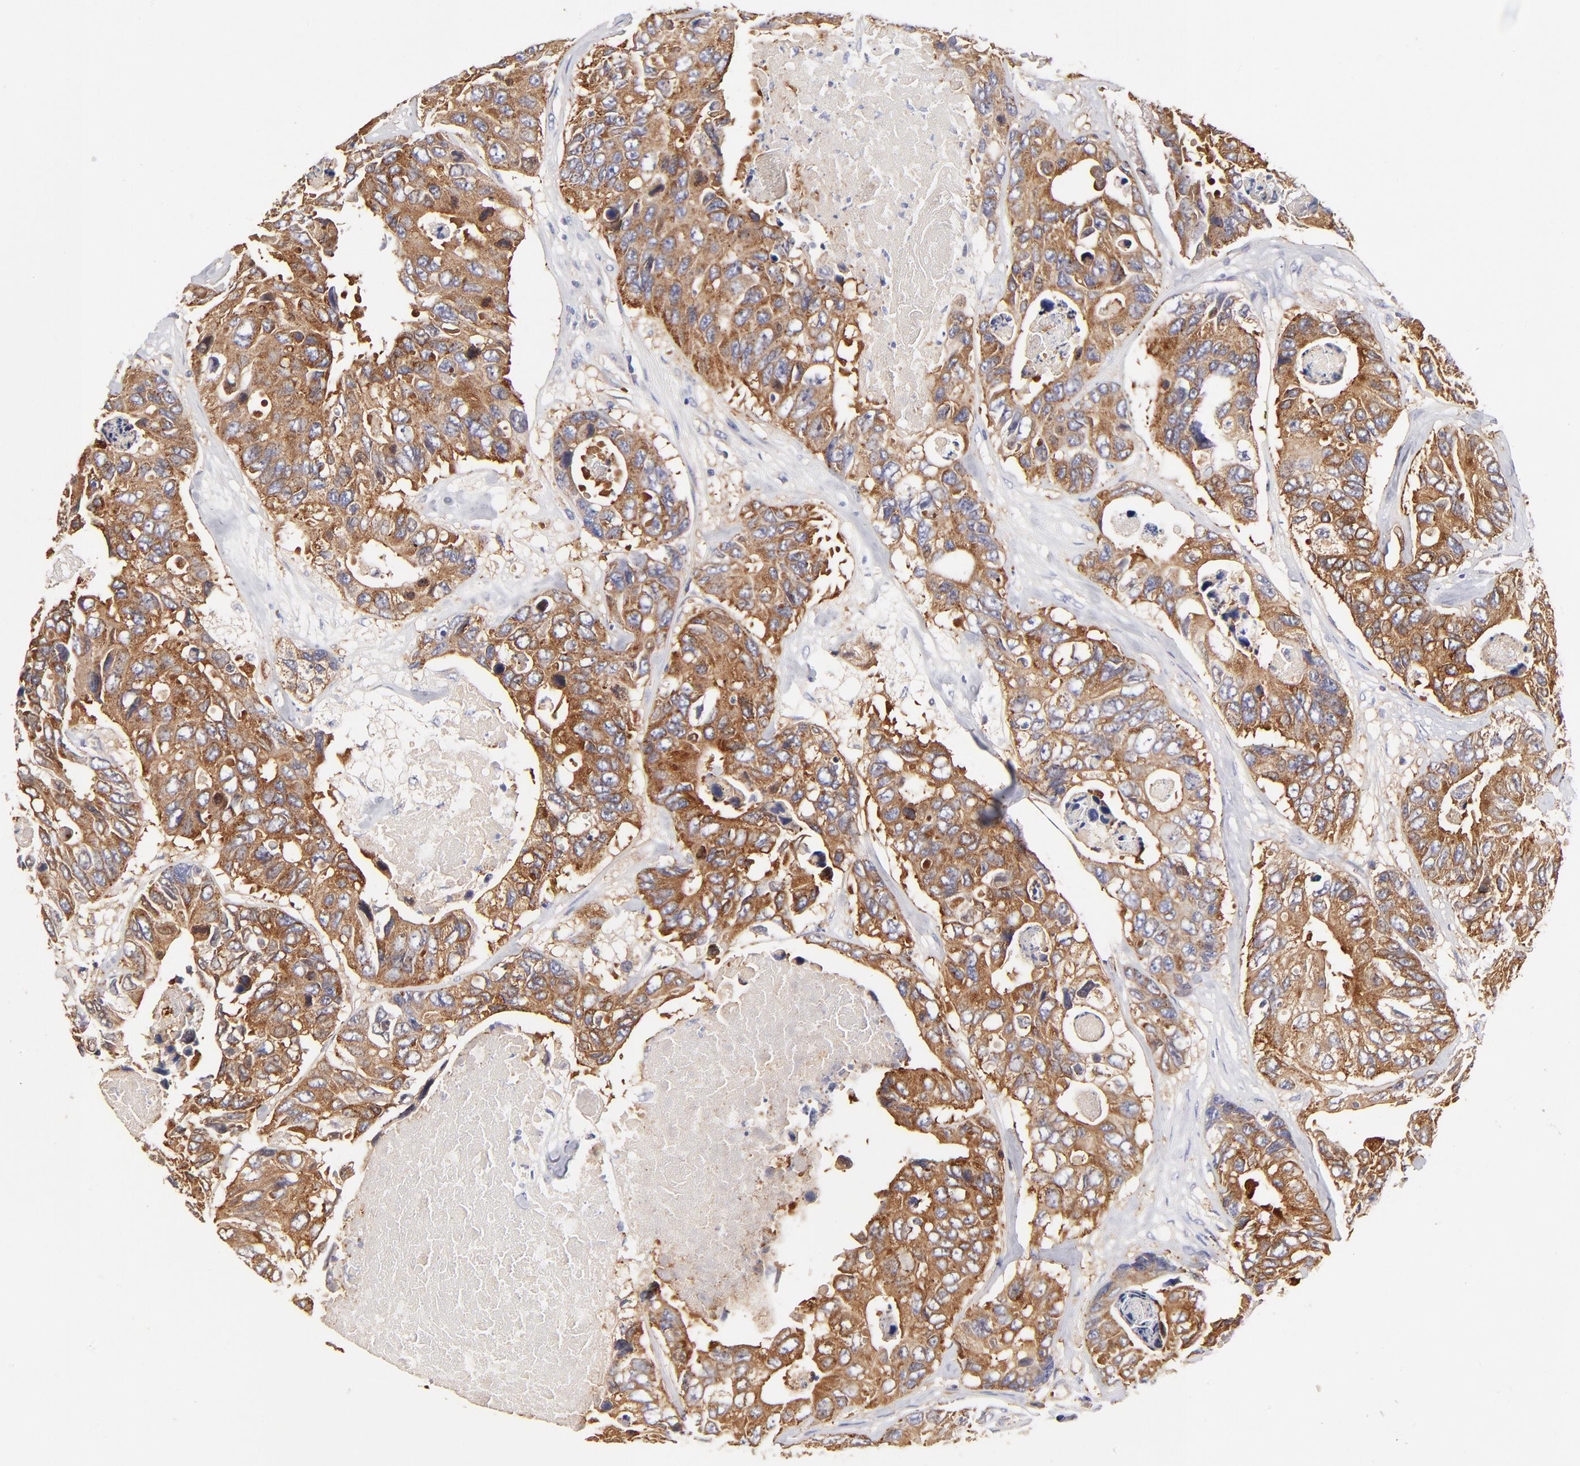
{"staining": {"intensity": "moderate", "quantity": ">75%", "location": "cytoplasmic/membranous"}, "tissue": "colorectal cancer", "cell_type": "Tumor cells", "image_type": "cancer", "snomed": [{"axis": "morphology", "description": "Adenocarcinoma, NOS"}, {"axis": "topography", "description": "Colon"}], "caption": "DAB immunohistochemical staining of colorectal adenocarcinoma shows moderate cytoplasmic/membranous protein positivity in approximately >75% of tumor cells.", "gene": "CD2AP", "patient": {"sex": "female", "age": 86}}